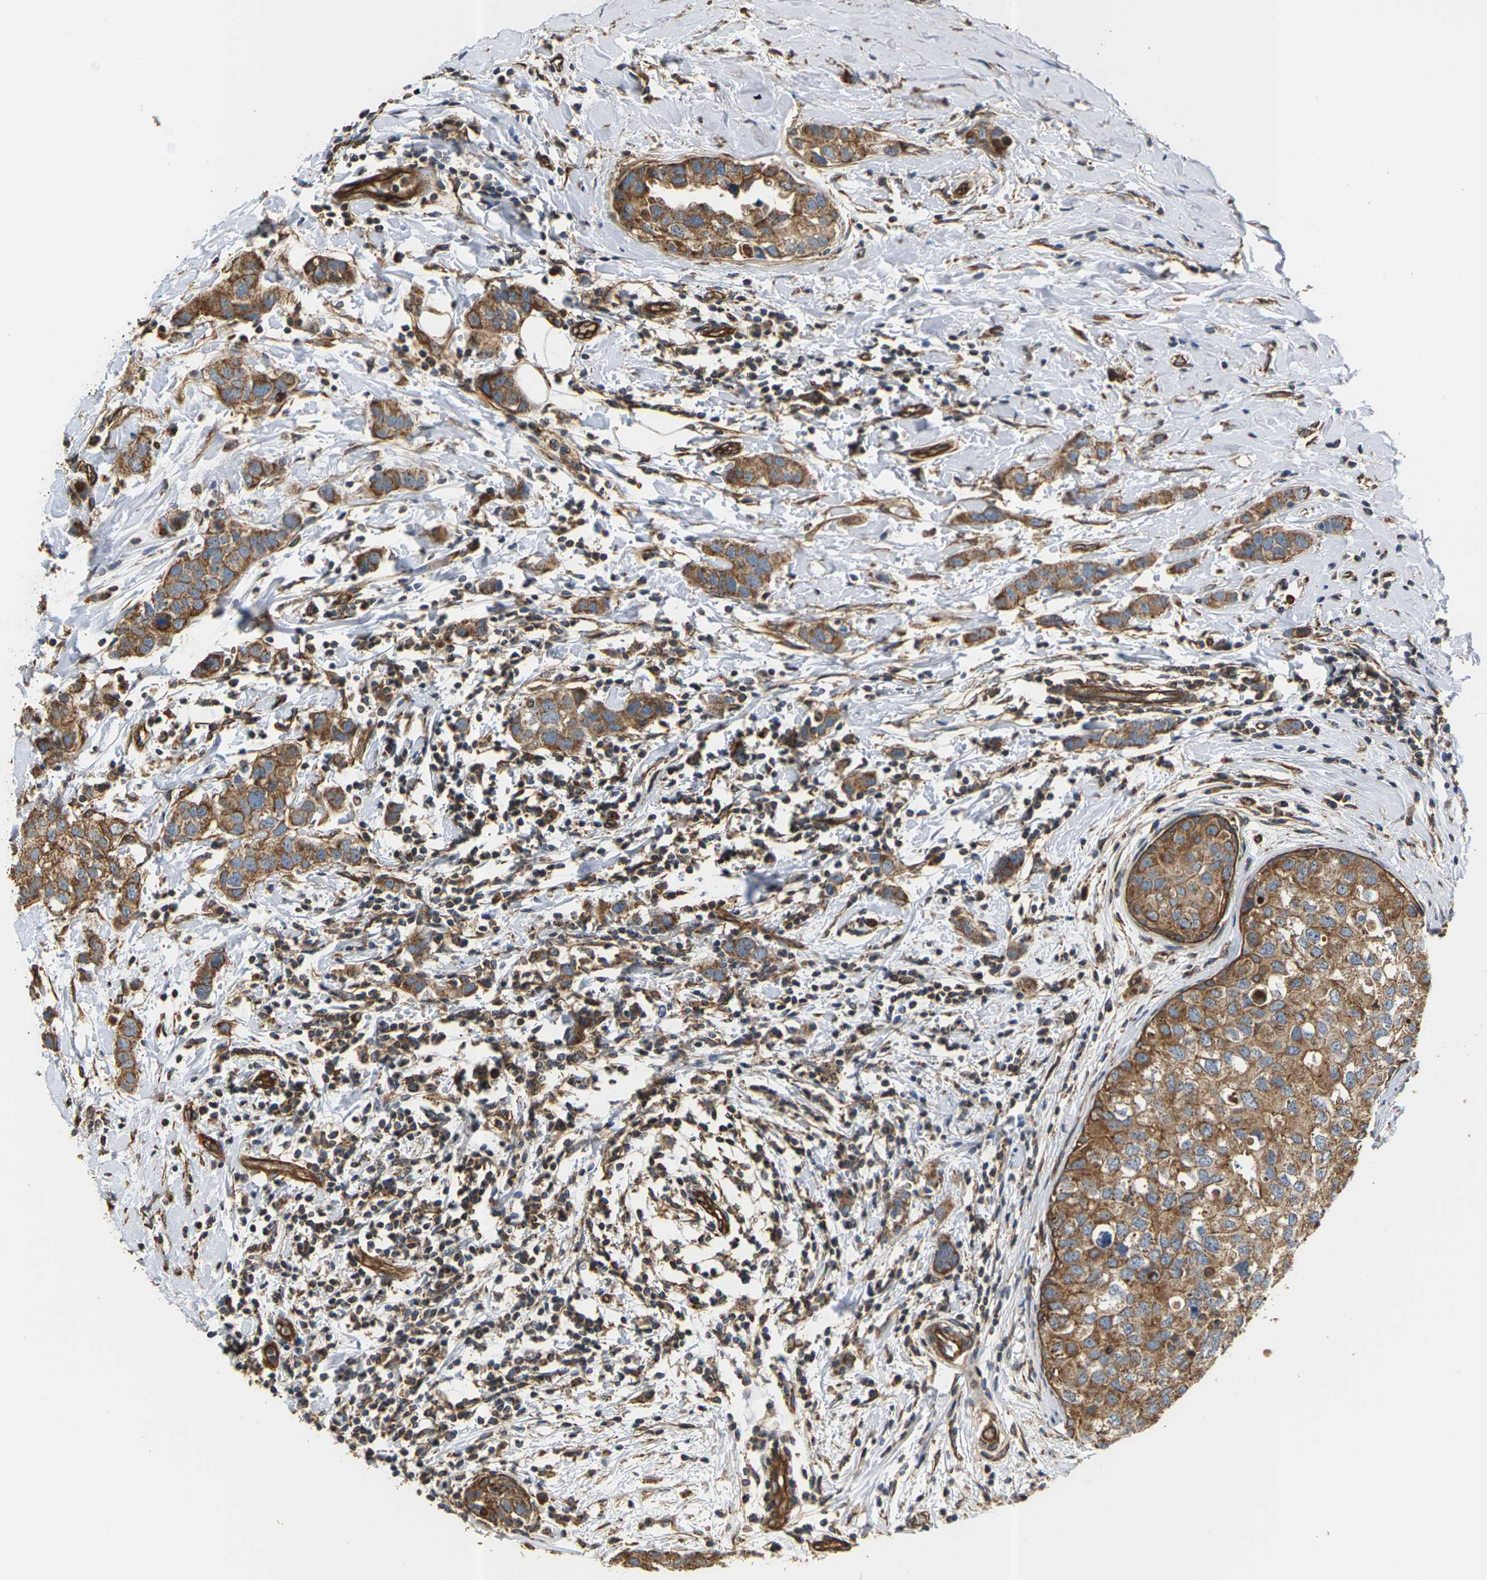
{"staining": {"intensity": "moderate", "quantity": ">75%", "location": "cytoplasmic/membranous"}, "tissue": "breast cancer", "cell_type": "Tumor cells", "image_type": "cancer", "snomed": [{"axis": "morphology", "description": "Duct carcinoma"}, {"axis": "topography", "description": "Breast"}], "caption": "About >75% of tumor cells in breast cancer (infiltrating ductal carcinoma) exhibit moderate cytoplasmic/membranous protein expression as visualized by brown immunohistochemical staining.", "gene": "PCDHB4", "patient": {"sex": "female", "age": 50}}